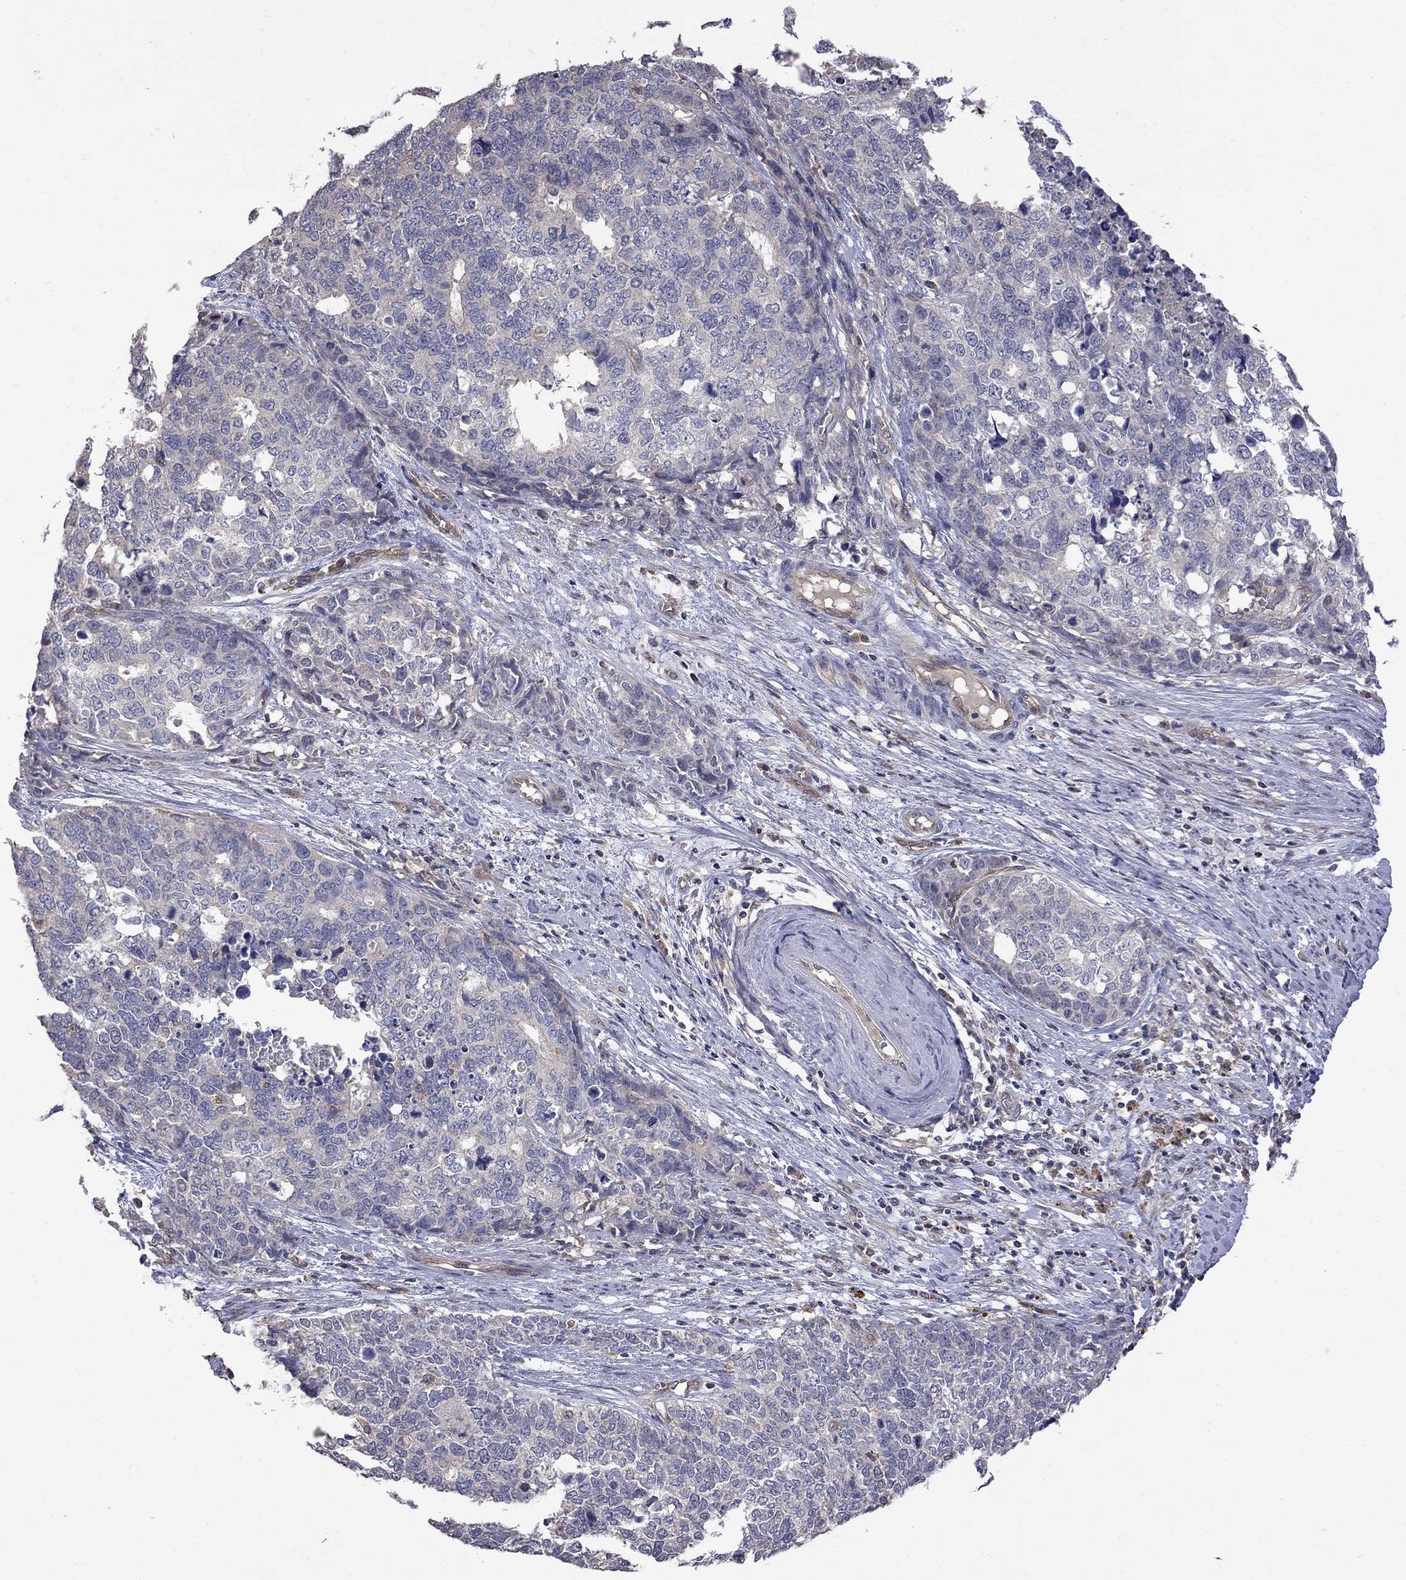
{"staining": {"intensity": "negative", "quantity": "none", "location": "none"}, "tissue": "cervical cancer", "cell_type": "Tumor cells", "image_type": "cancer", "snomed": [{"axis": "morphology", "description": "Squamous cell carcinoma, NOS"}, {"axis": "topography", "description": "Cervix"}], "caption": "This is a photomicrograph of IHC staining of cervical cancer, which shows no positivity in tumor cells.", "gene": "ABI3", "patient": {"sex": "female", "age": 63}}